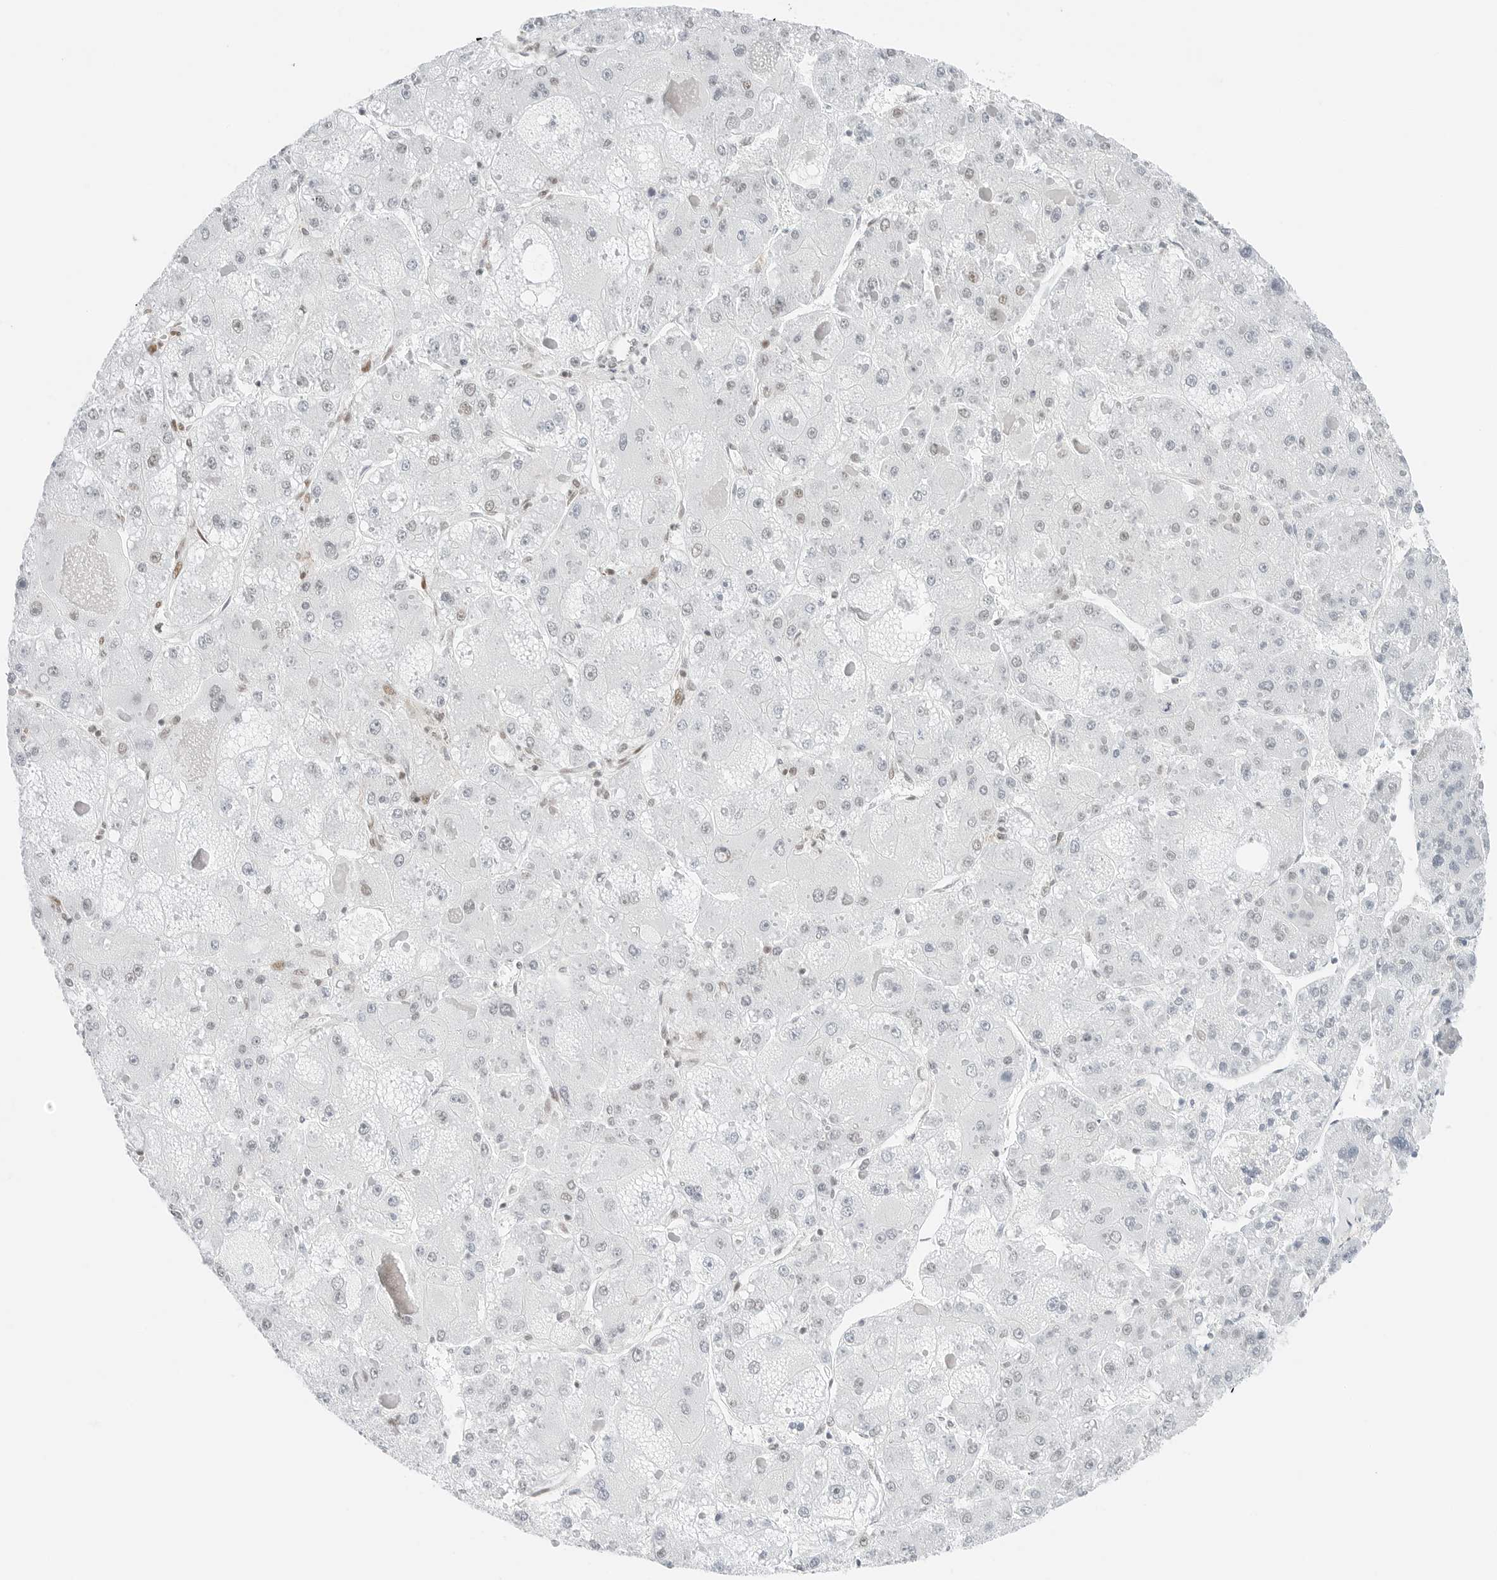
{"staining": {"intensity": "negative", "quantity": "none", "location": "none"}, "tissue": "liver cancer", "cell_type": "Tumor cells", "image_type": "cancer", "snomed": [{"axis": "morphology", "description": "Carcinoma, Hepatocellular, NOS"}, {"axis": "topography", "description": "Liver"}], "caption": "Tumor cells are negative for protein expression in human liver cancer. (DAB IHC visualized using brightfield microscopy, high magnification).", "gene": "CRTC2", "patient": {"sex": "female", "age": 73}}